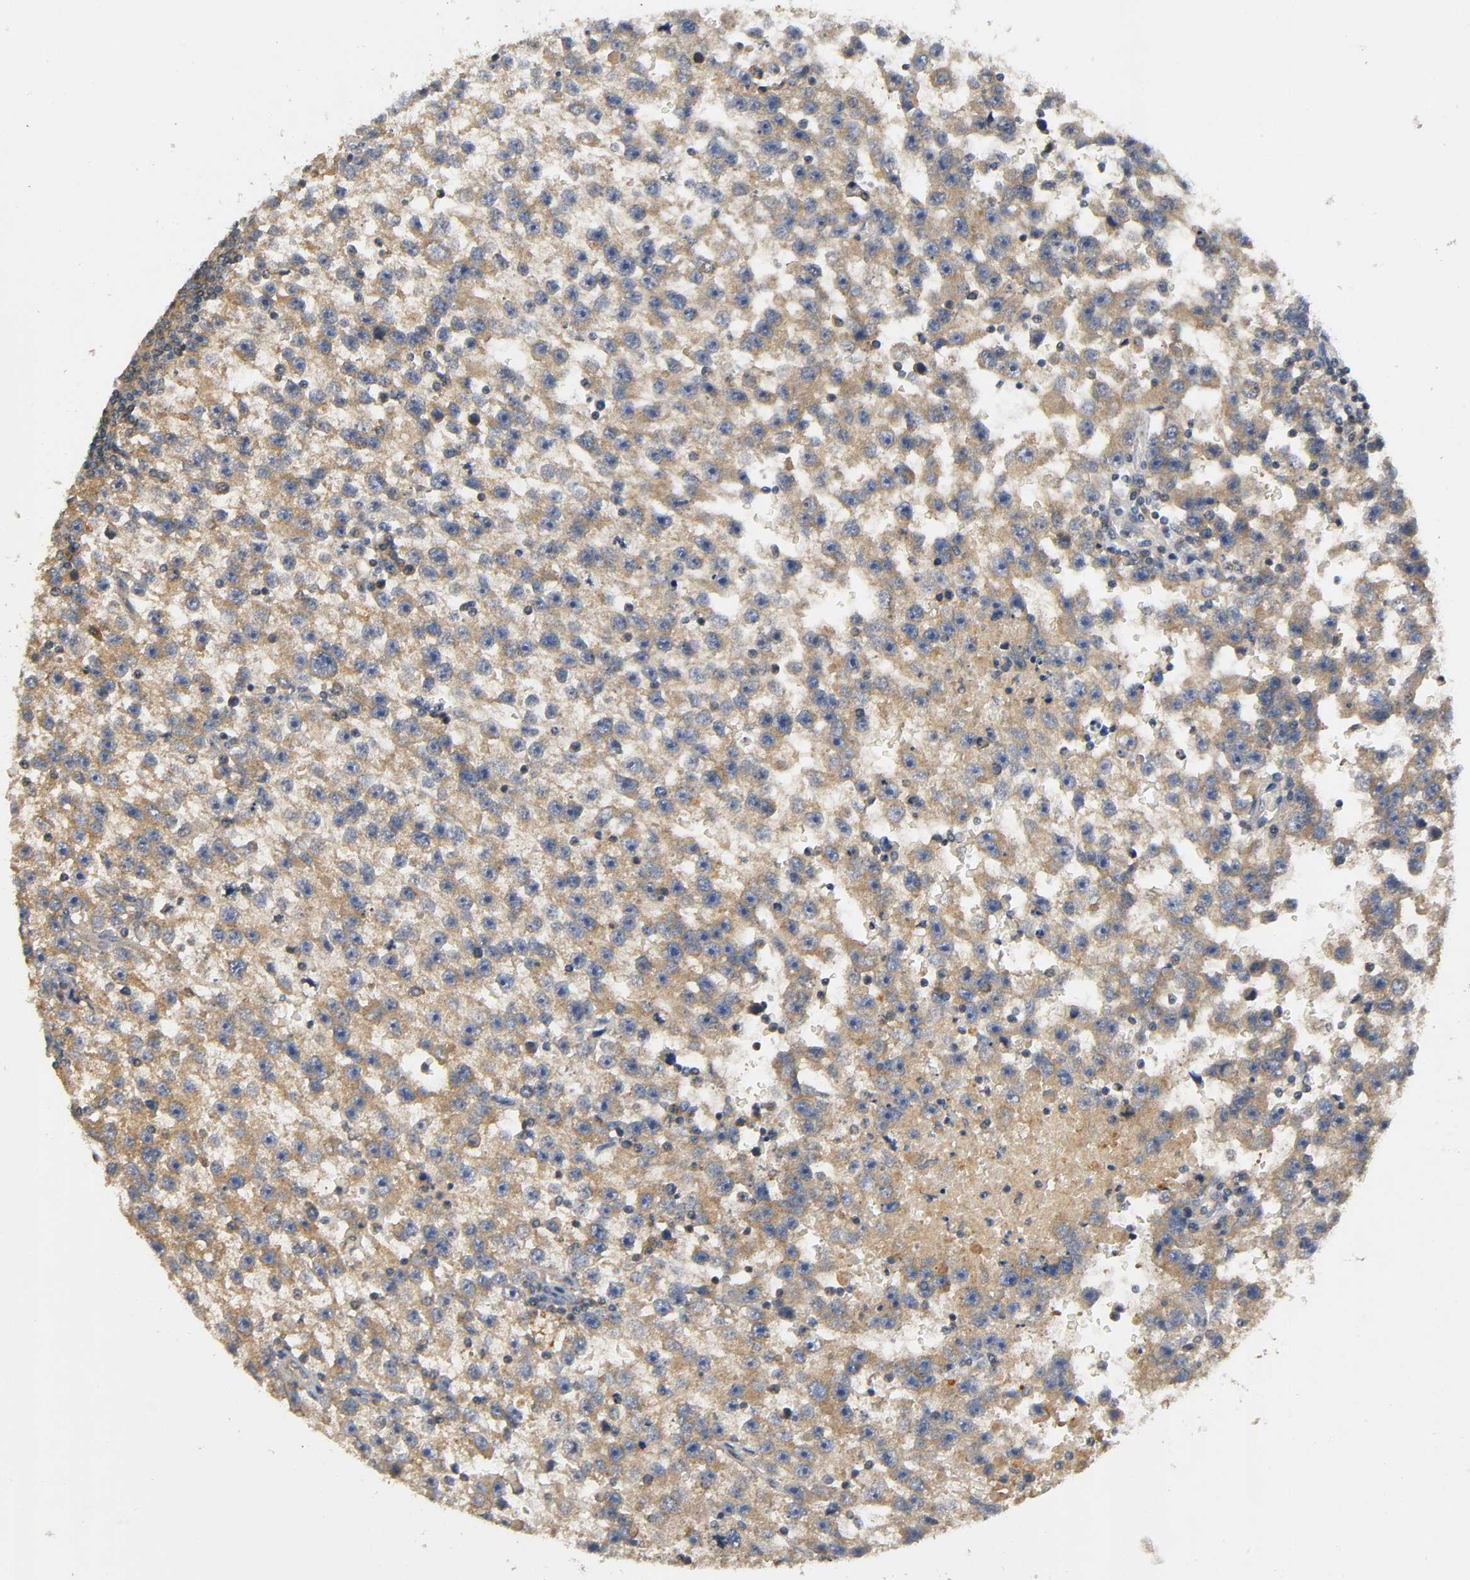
{"staining": {"intensity": "moderate", "quantity": ">75%", "location": "cytoplasmic/membranous"}, "tissue": "testis cancer", "cell_type": "Tumor cells", "image_type": "cancer", "snomed": [{"axis": "morphology", "description": "Seminoma, NOS"}, {"axis": "topography", "description": "Testis"}], "caption": "Protein expression analysis of testis seminoma demonstrates moderate cytoplasmic/membranous staining in about >75% of tumor cells.", "gene": "IKBKB", "patient": {"sex": "male", "age": 33}}